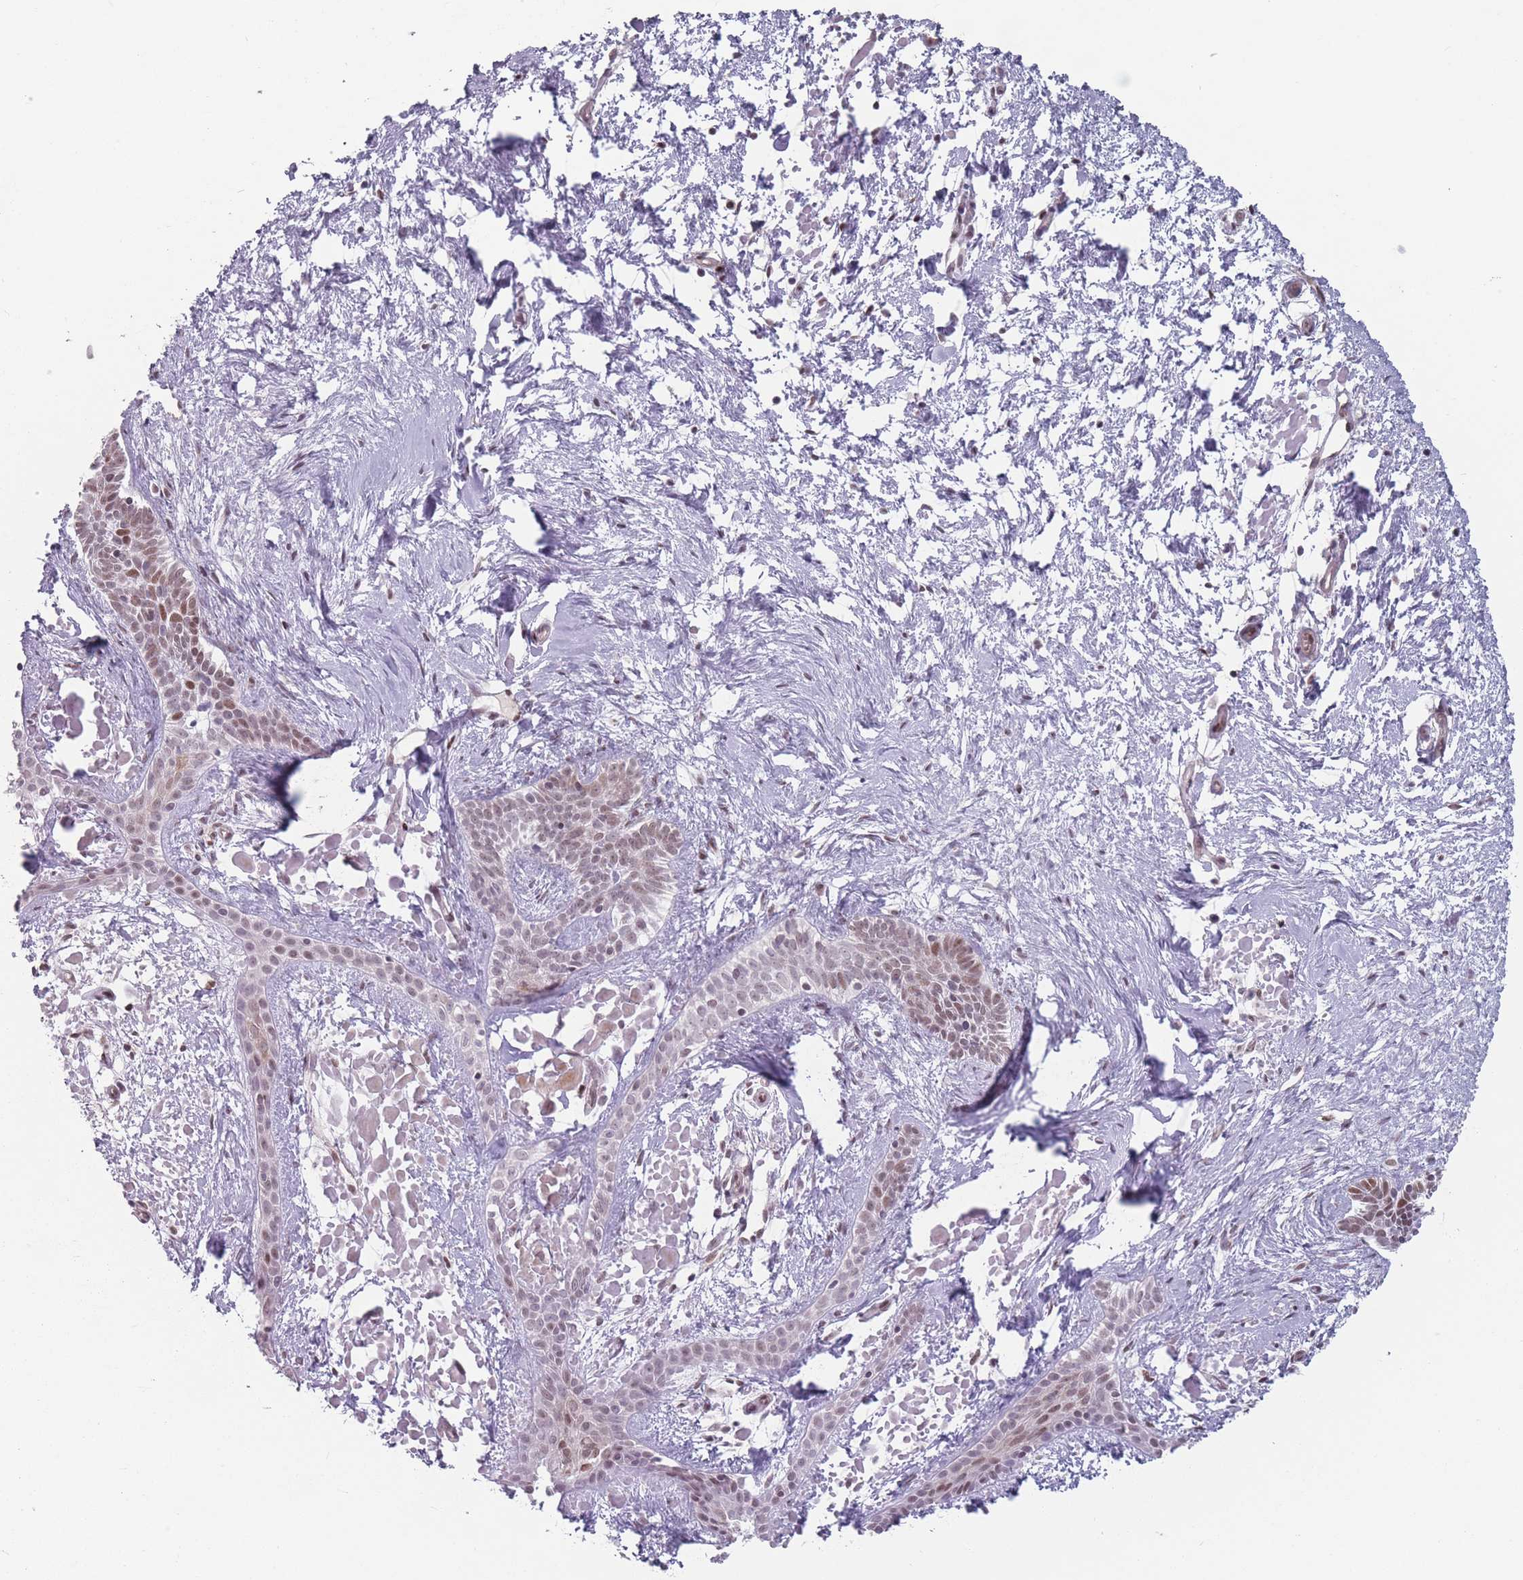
{"staining": {"intensity": "moderate", "quantity": "25%-75%", "location": "nuclear"}, "tissue": "skin cancer", "cell_type": "Tumor cells", "image_type": "cancer", "snomed": [{"axis": "morphology", "description": "Basal cell carcinoma"}, {"axis": "topography", "description": "Skin"}], "caption": "Skin cancer stained for a protein (brown) reveals moderate nuclear positive expression in approximately 25%-75% of tumor cells.", "gene": "SH3BGRL2", "patient": {"sex": "male", "age": 78}}